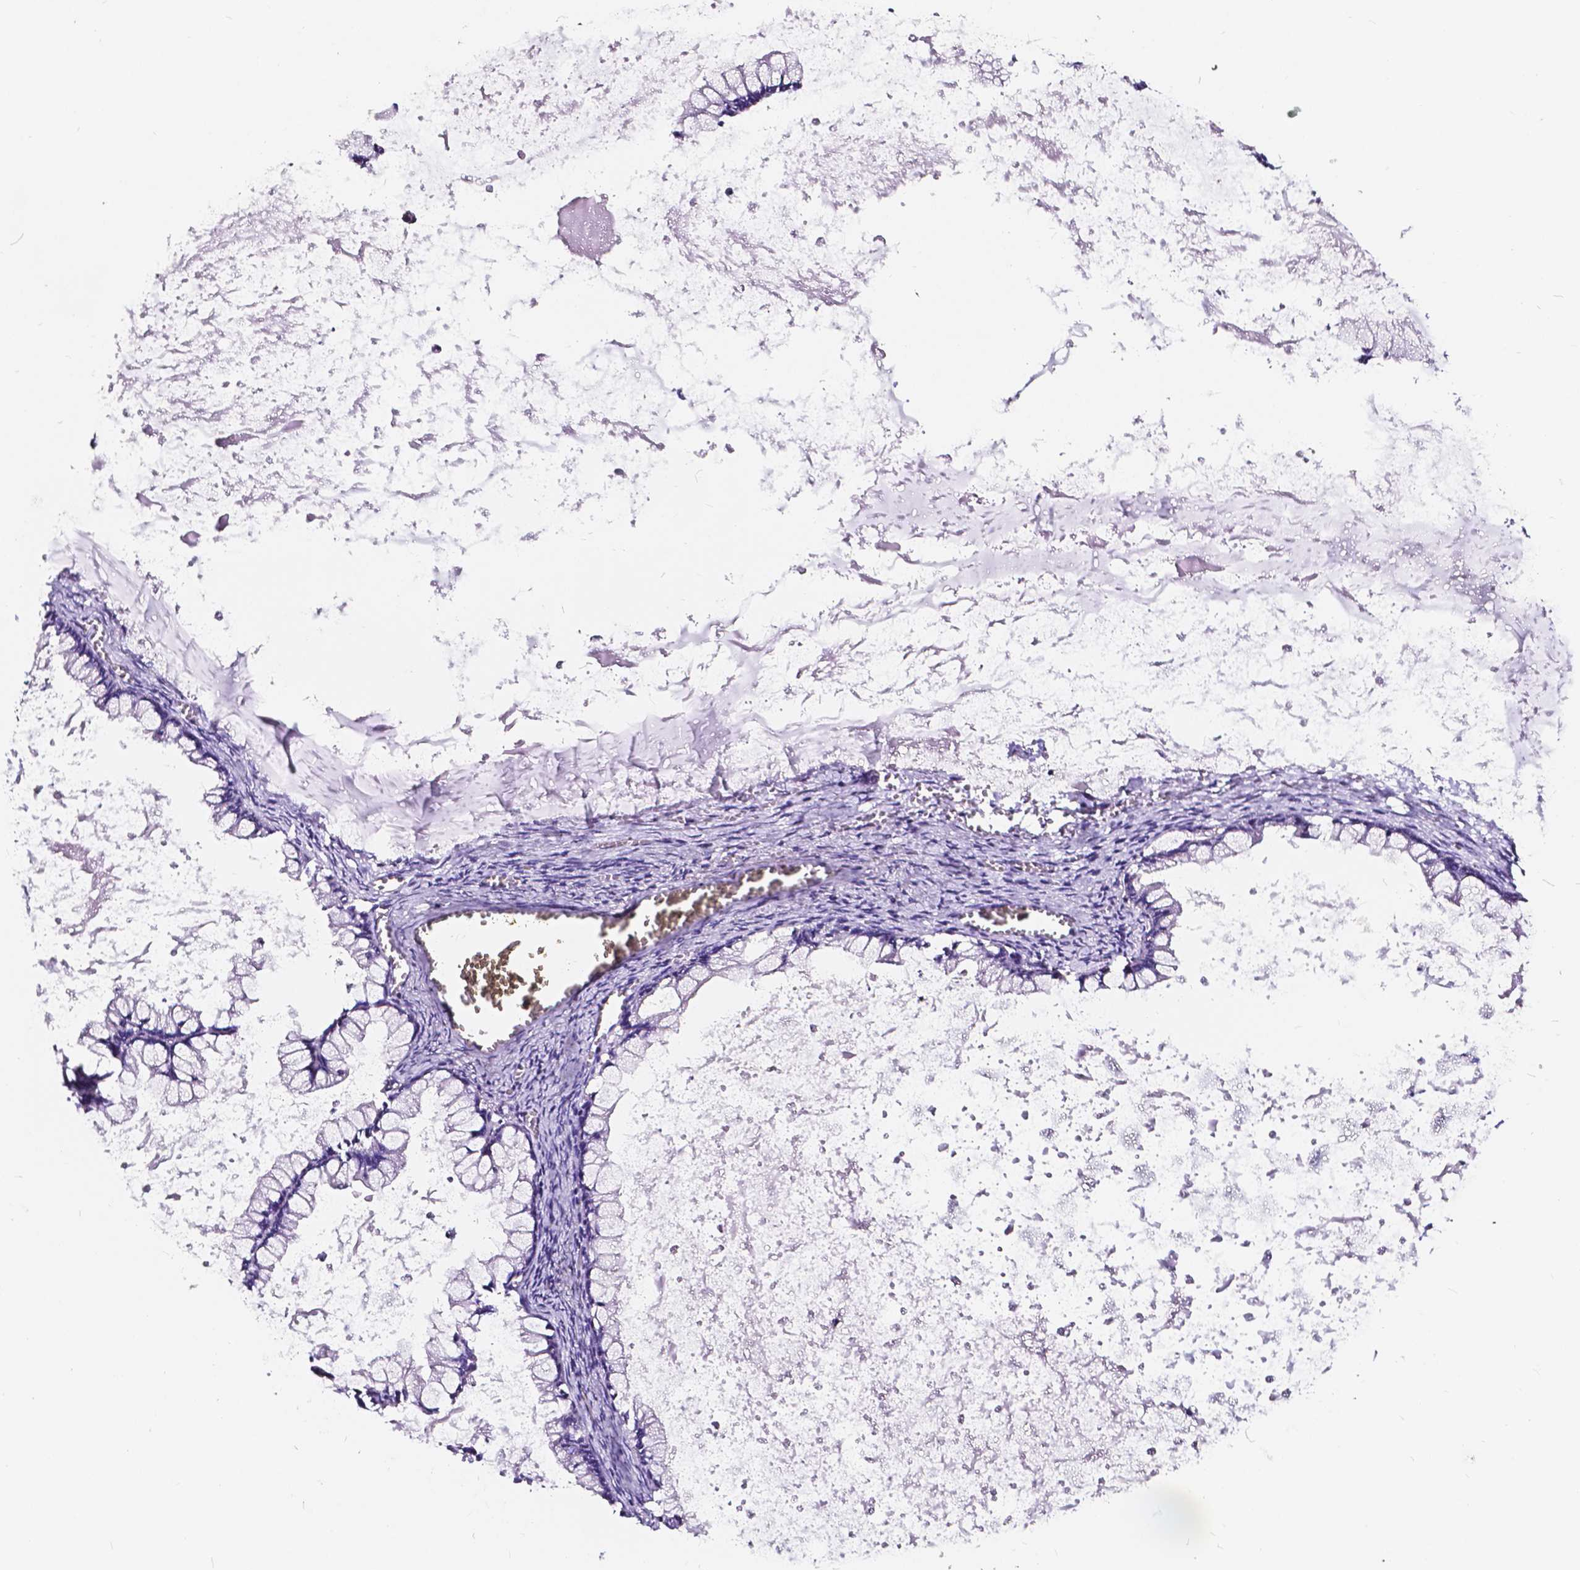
{"staining": {"intensity": "negative", "quantity": "none", "location": "none"}, "tissue": "ovarian cancer", "cell_type": "Tumor cells", "image_type": "cancer", "snomed": [{"axis": "morphology", "description": "Cystadenocarcinoma, mucinous, NOS"}, {"axis": "topography", "description": "Ovary"}], "caption": "High magnification brightfield microscopy of mucinous cystadenocarcinoma (ovarian) stained with DAB (brown) and counterstained with hematoxylin (blue): tumor cells show no significant expression.", "gene": "CLSTN2", "patient": {"sex": "female", "age": 67}}